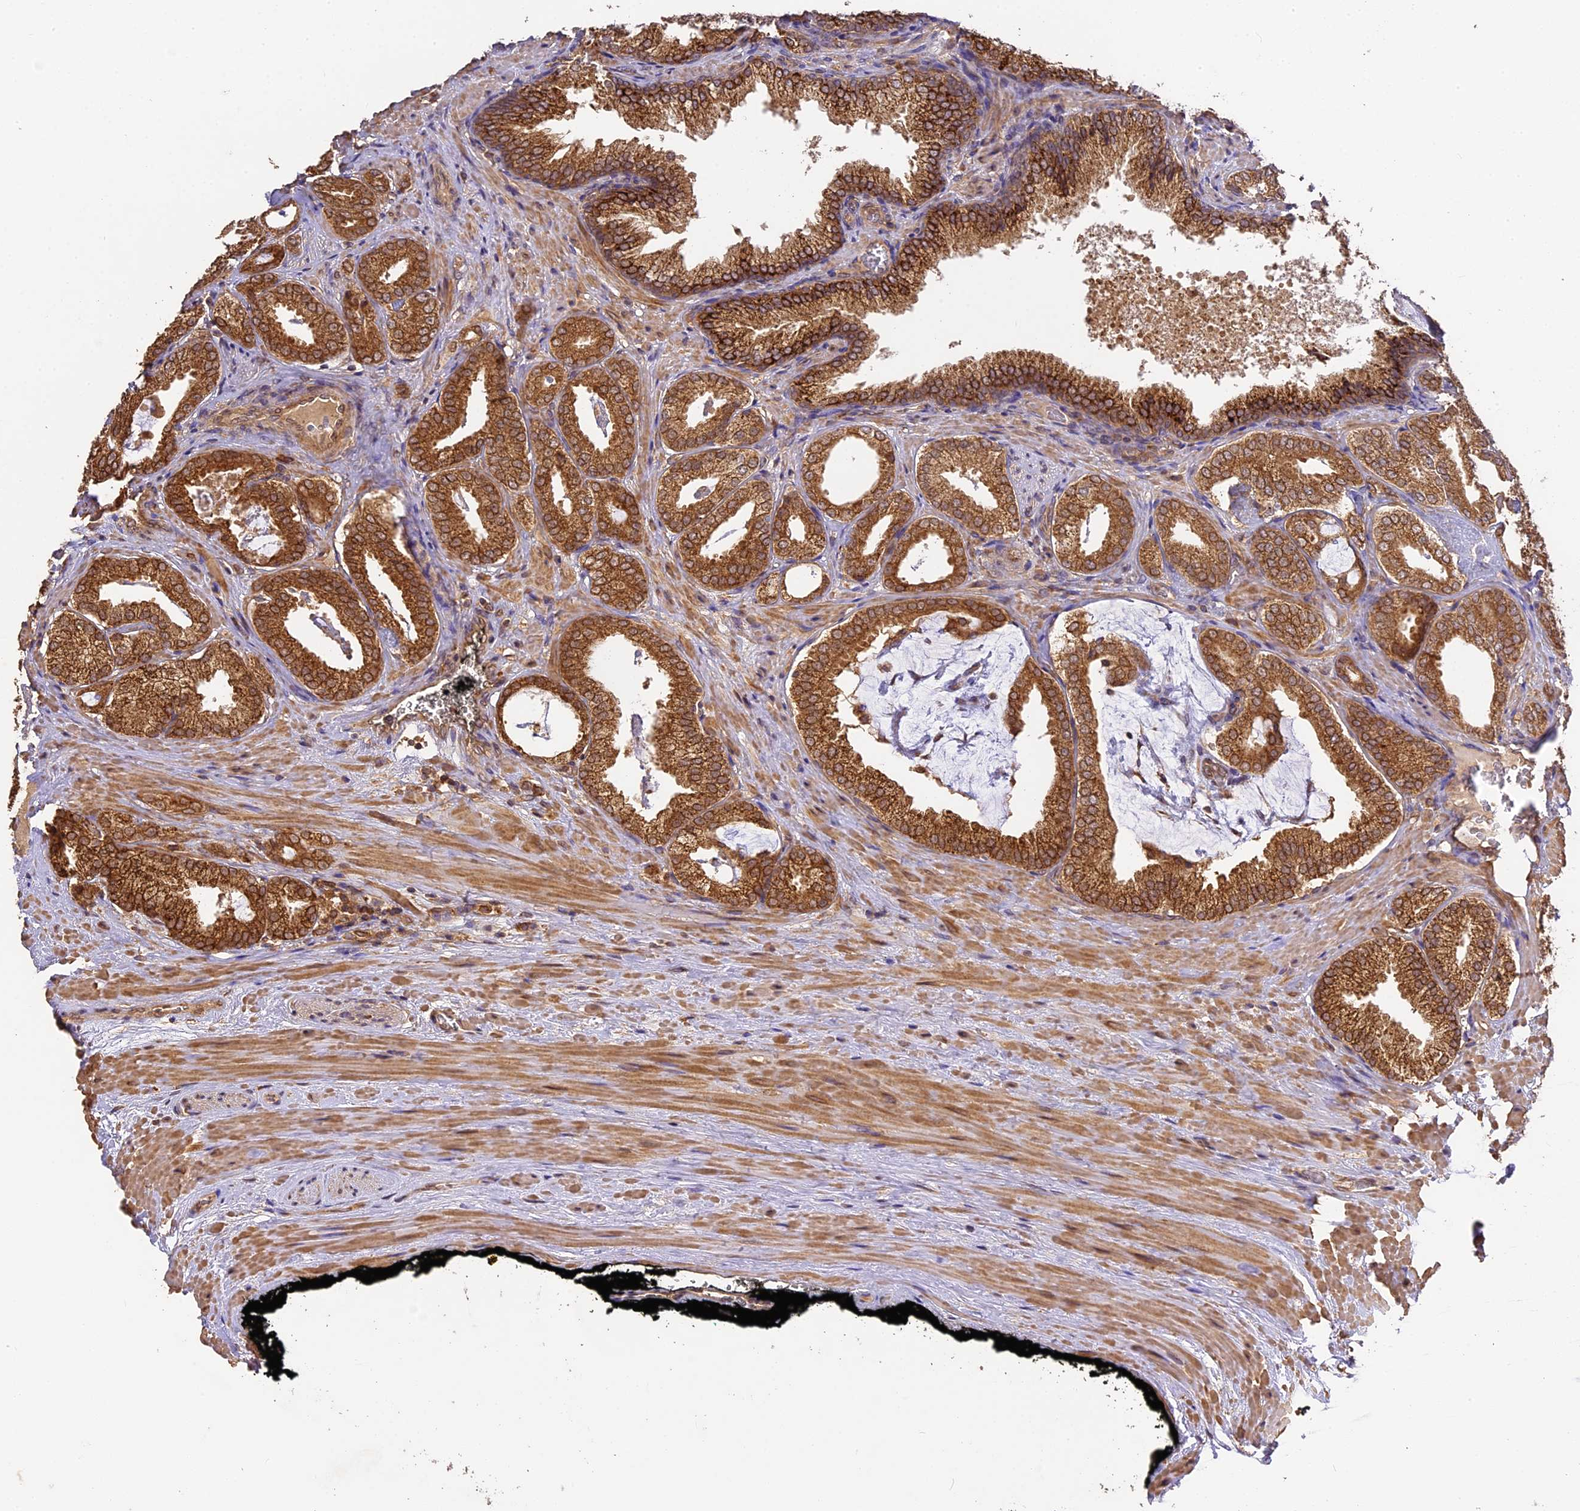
{"staining": {"intensity": "moderate", "quantity": ">75%", "location": "cytoplasmic/membranous"}, "tissue": "prostate cancer", "cell_type": "Tumor cells", "image_type": "cancer", "snomed": [{"axis": "morphology", "description": "Adenocarcinoma, Low grade"}, {"axis": "topography", "description": "Prostate"}], "caption": "Immunohistochemistry (IHC) of prostate cancer (low-grade adenocarcinoma) demonstrates medium levels of moderate cytoplasmic/membranous expression in approximately >75% of tumor cells.", "gene": "BRAP", "patient": {"sex": "male", "age": 71}}